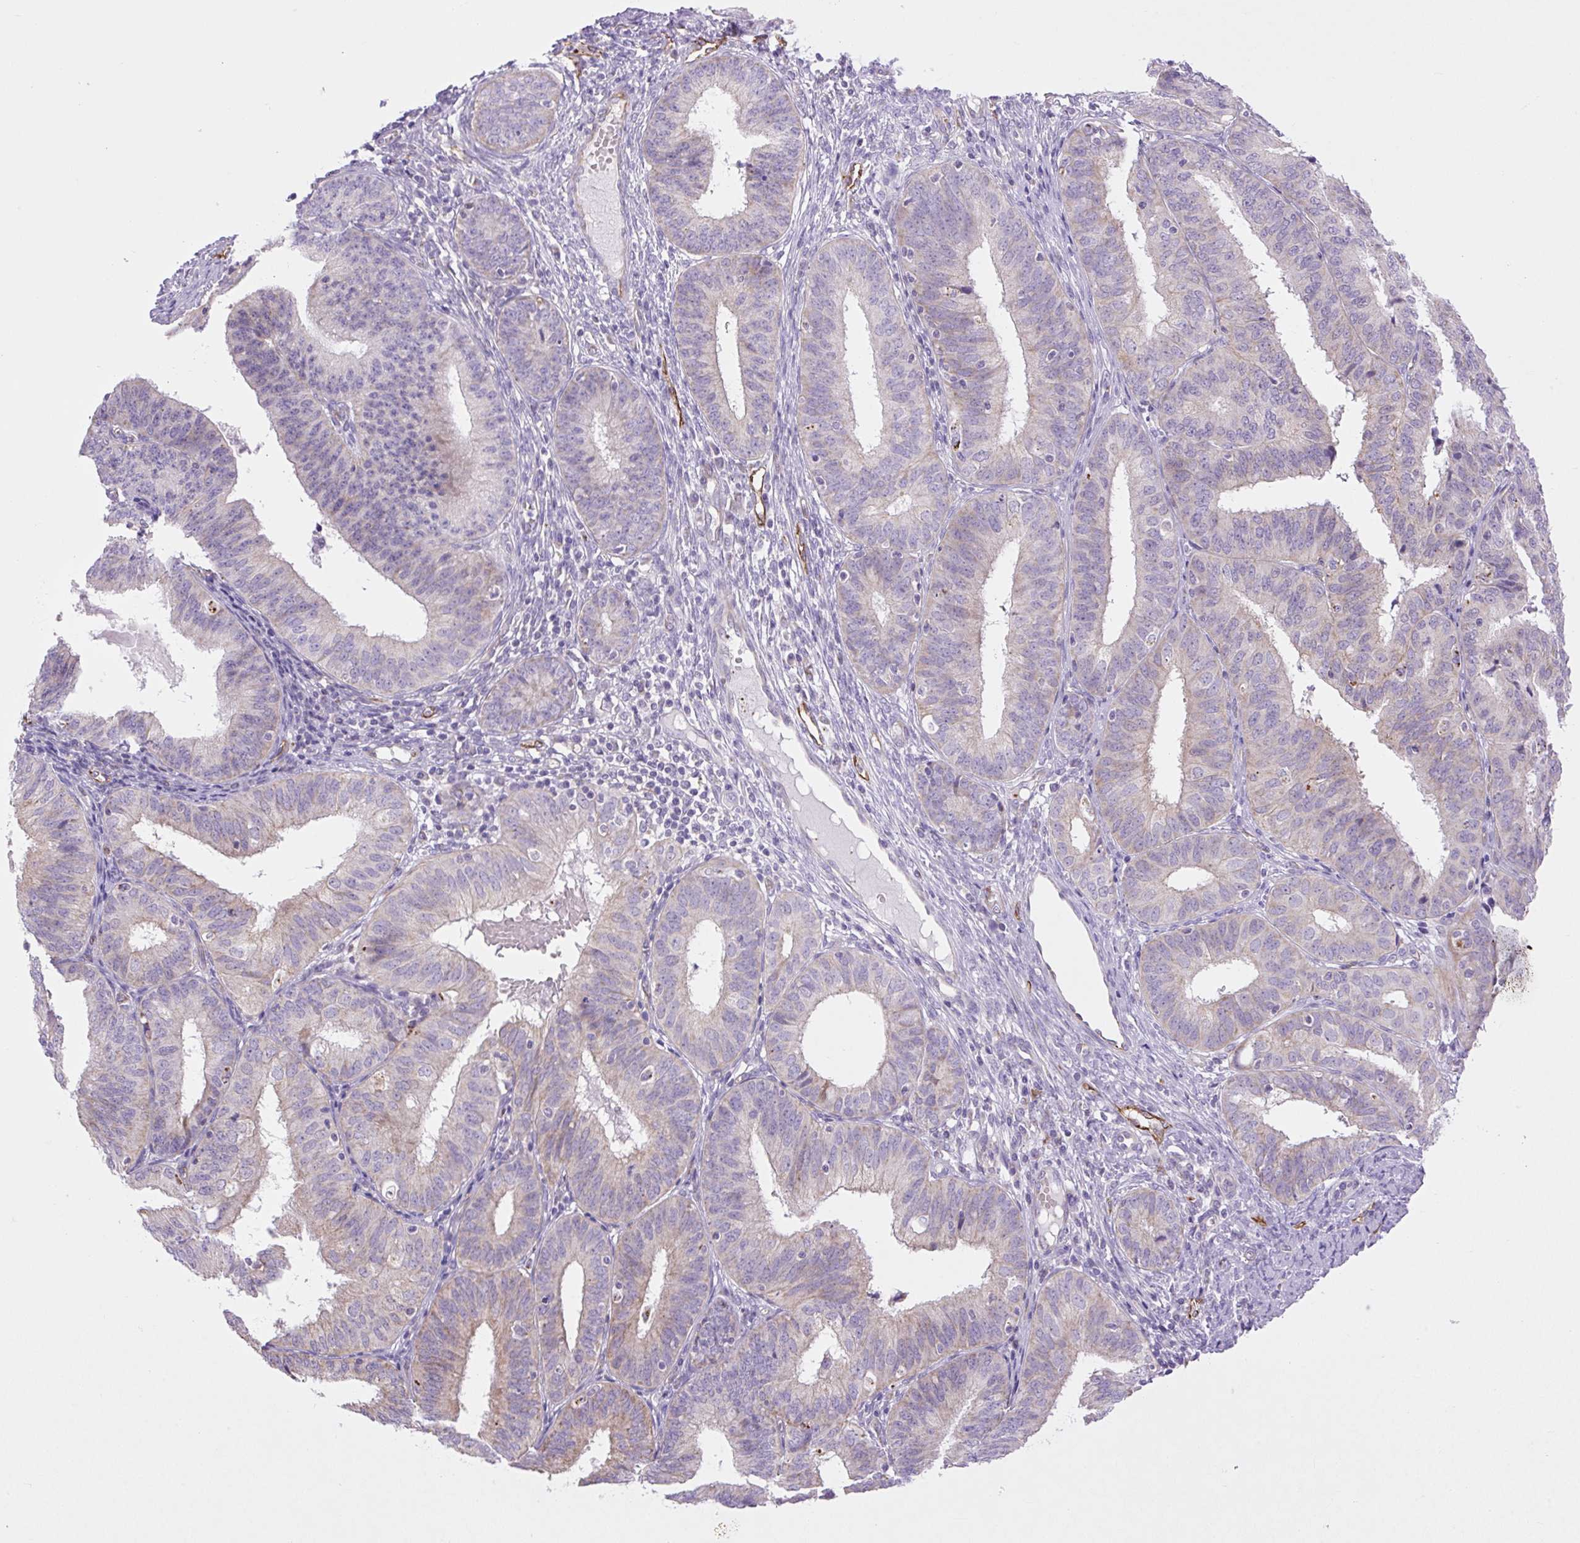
{"staining": {"intensity": "weak", "quantity": "25%-75%", "location": "cytoplasmic/membranous"}, "tissue": "endometrial cancer", "cell_type": "Tumor cells", "image_type": "cancer", "snomed": [{"axis": "morphology", "description": "Adenocarcinoma, NOS"}, {"axis": "topography", "description": "Endometrium"}], "caption": "The immunohistochemical stain labels weak cytoplasmic/membranous positivity in tumor cells of adenocarcinoma (endometrial) tissue.", "gene": "RNASE10", "patient": {"sex": "female", "age": 51}}